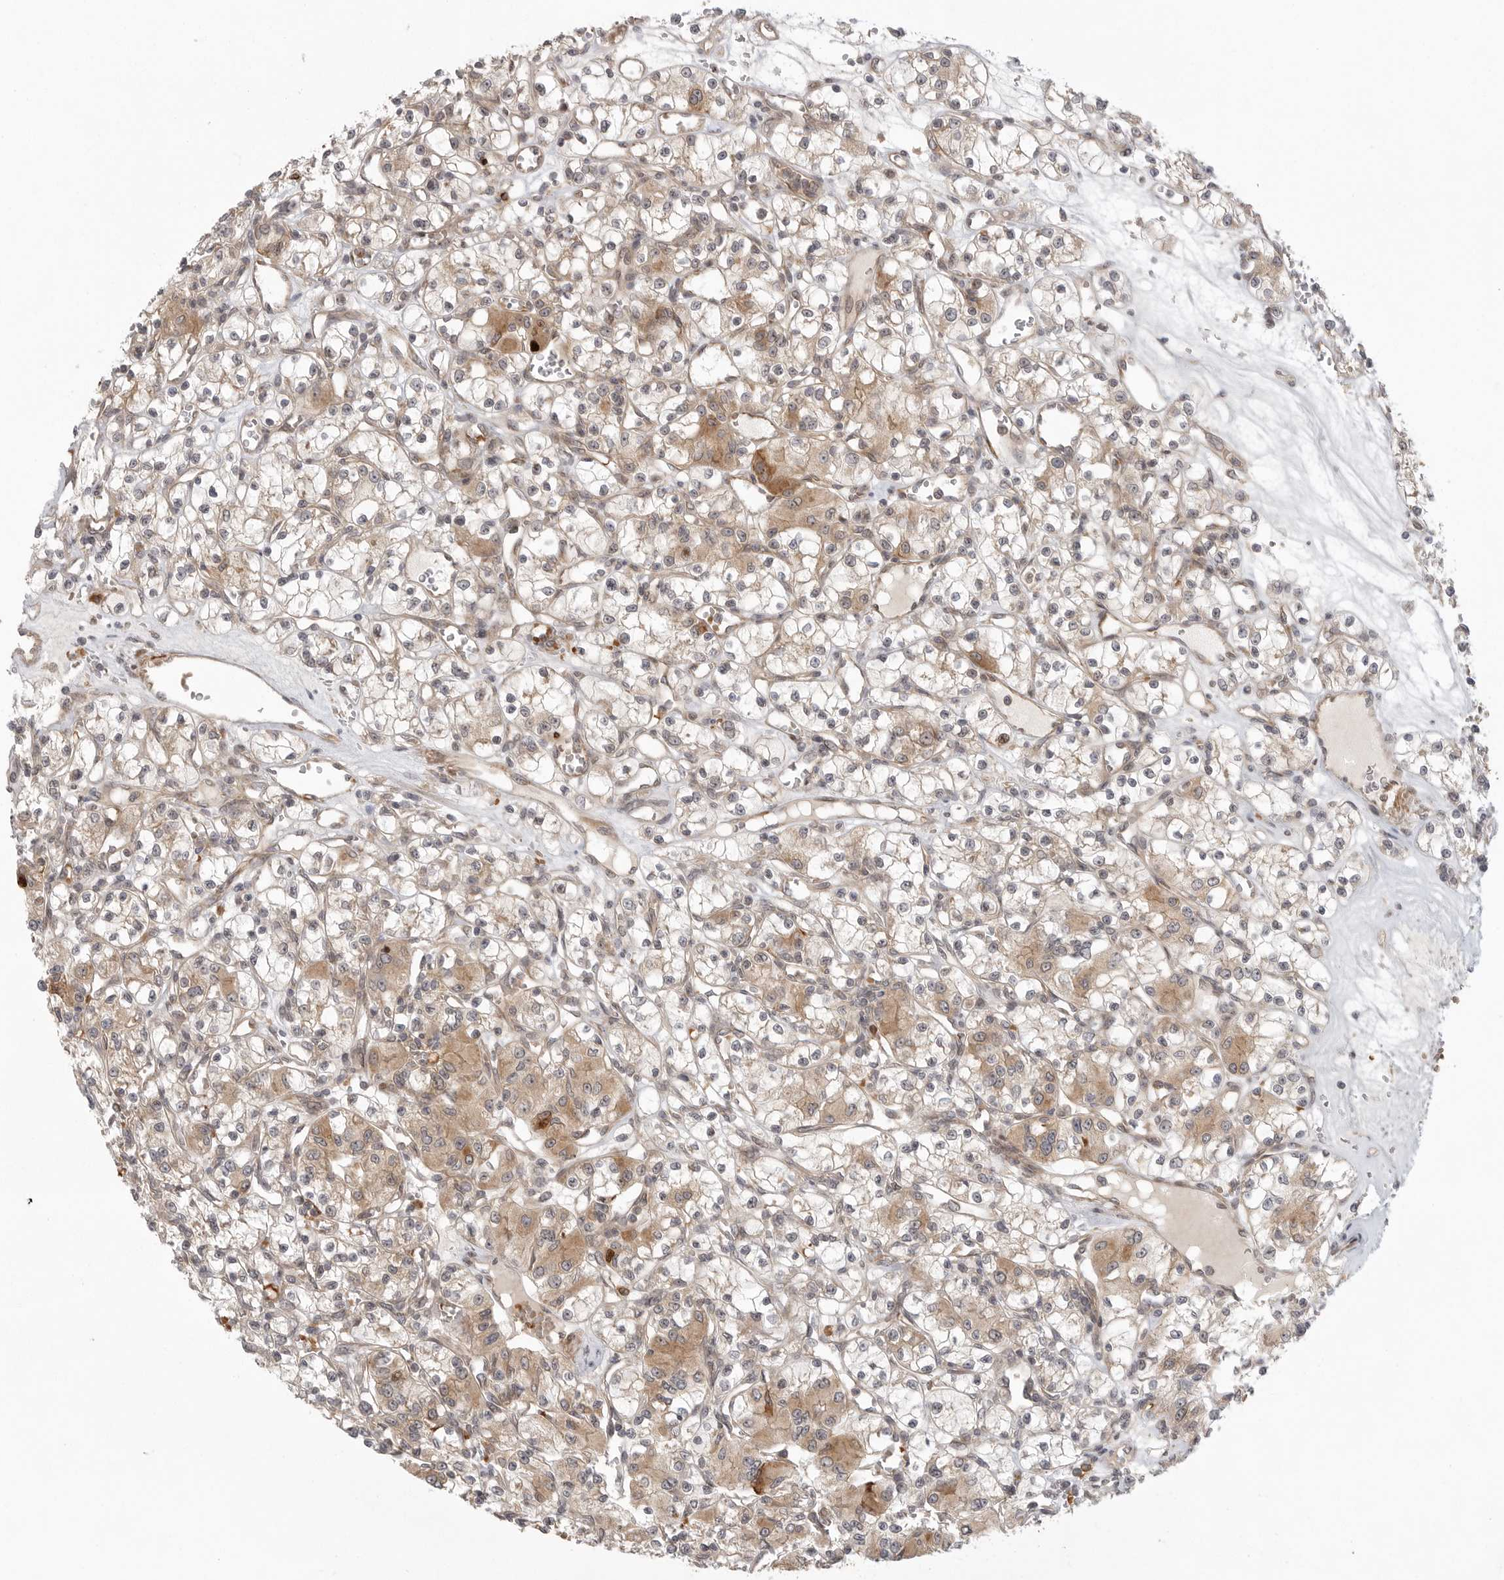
{"staining": {"intensity": "moderate", "quantity": "25%-75%", "location": "cytoplasmic/membranous"}, "tissue": "renal cancer", "cell_type": "Tumor cells", "image_type": "cancer", "snomed": [{"axis": "morphology", "description": "Adenocarcinoma, NOS"}, {"axis": "topography", "description": "Kidney"}], "caption": "Protein expression analysis of human renal adenocarcinoma reveals moderate cytoplasmic/membranous positivity in approximately 25%-75% of tumor cells.", "gene": "CCPG1", "patient": {"sex": "female", "age": 59}}